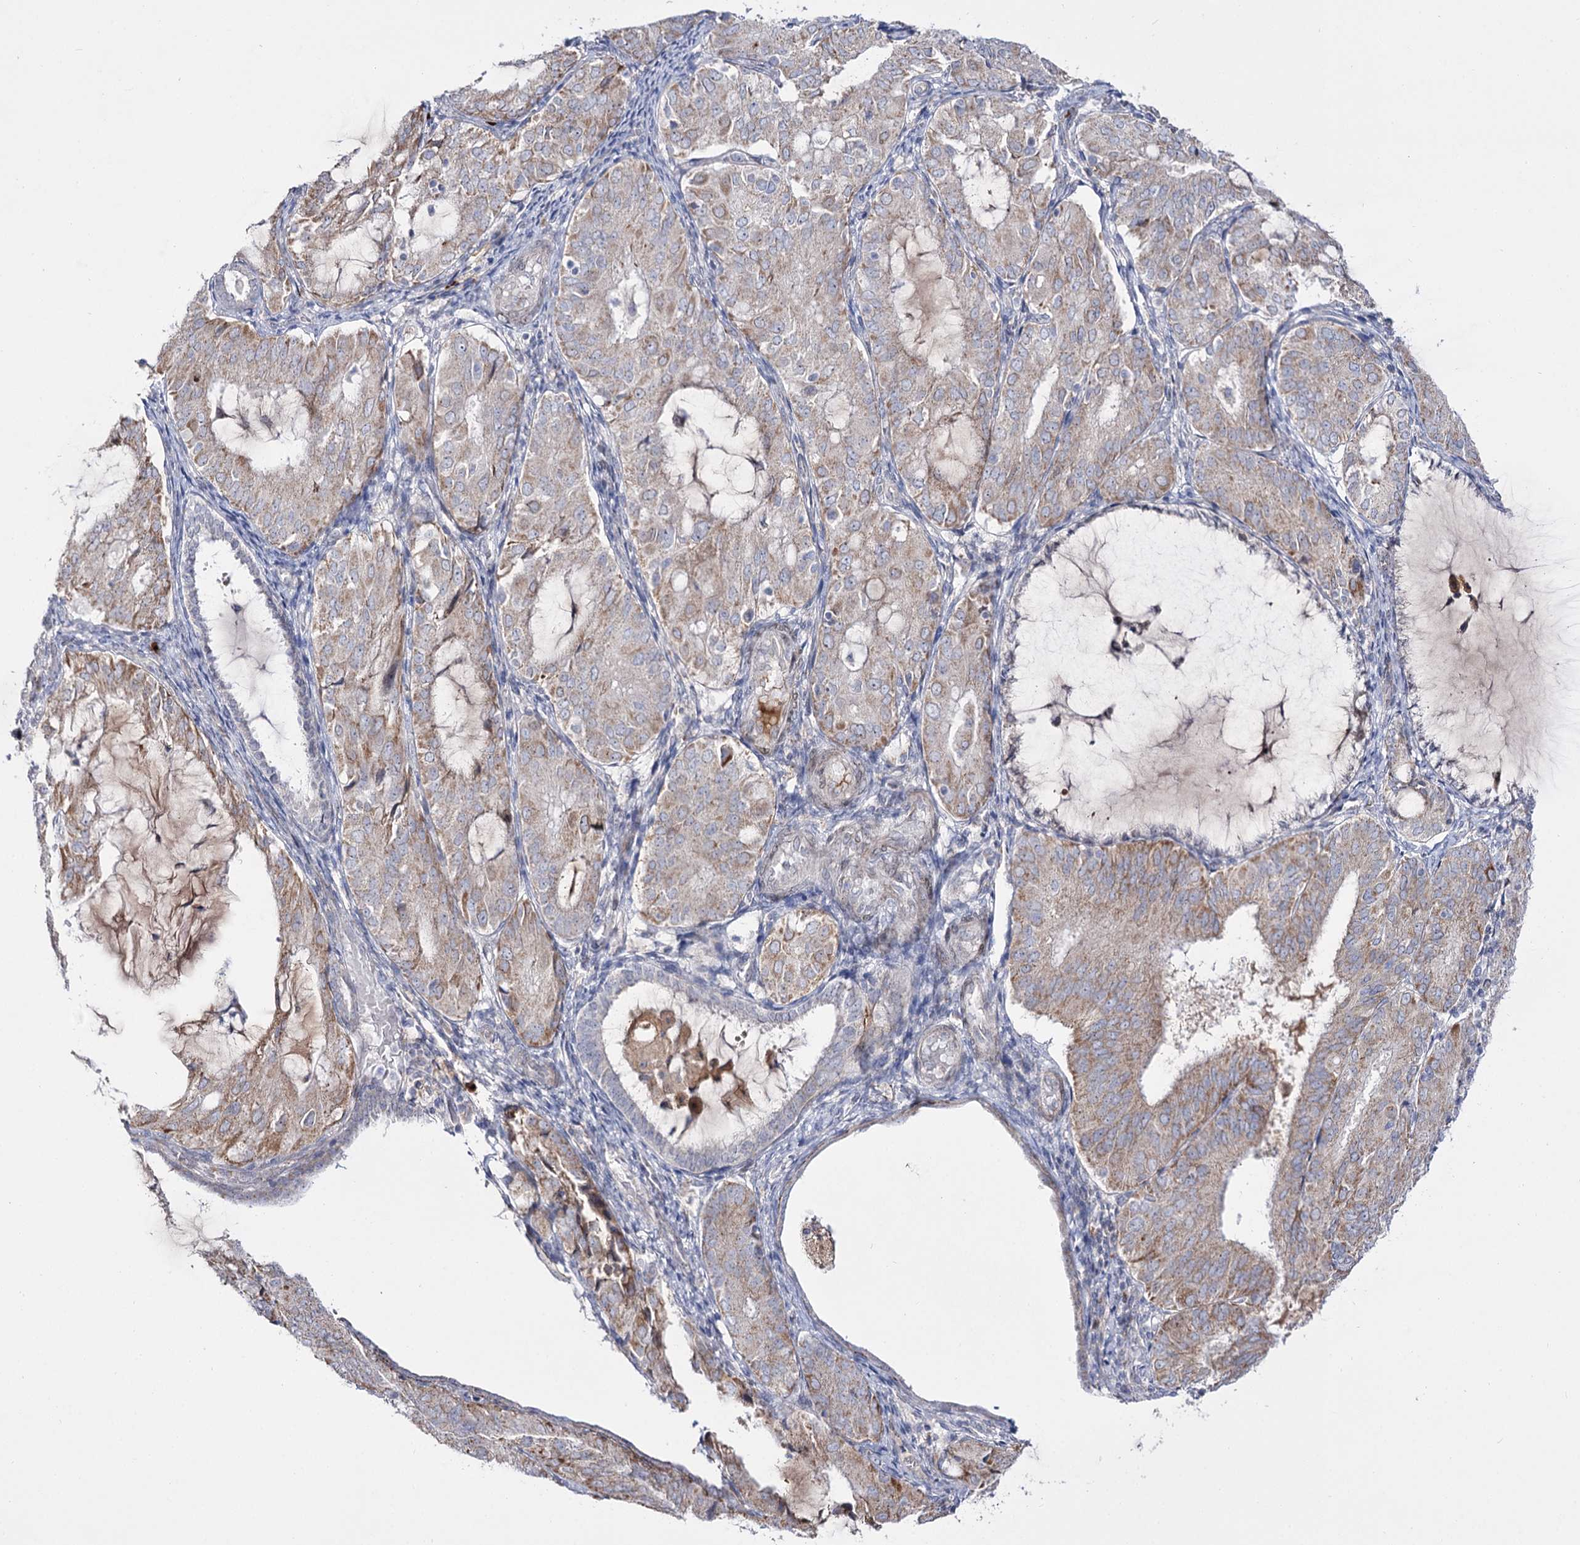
{"staining": {"intensity": "weak", "quantity": ">75%", "location": "cytoplasmic/membranous"}, "tissue": "endometrial cancer", "cell_type": "Tumor cells", "image_type": "cancer", "snomed": [{"axis": "morphology", "description": "Adenocarcinoma, NOS"}, {"axis": "topography", "description": "Endometrium"}], "caption": "Endometrial adenocarcinoma was stained to show a protein in brown. There is low levels of weak cytoplasmic/membranous expression in about >75% of tumor cells.", "gene": "C11orf80", "patient": {"sex": "female", "age": 81}}